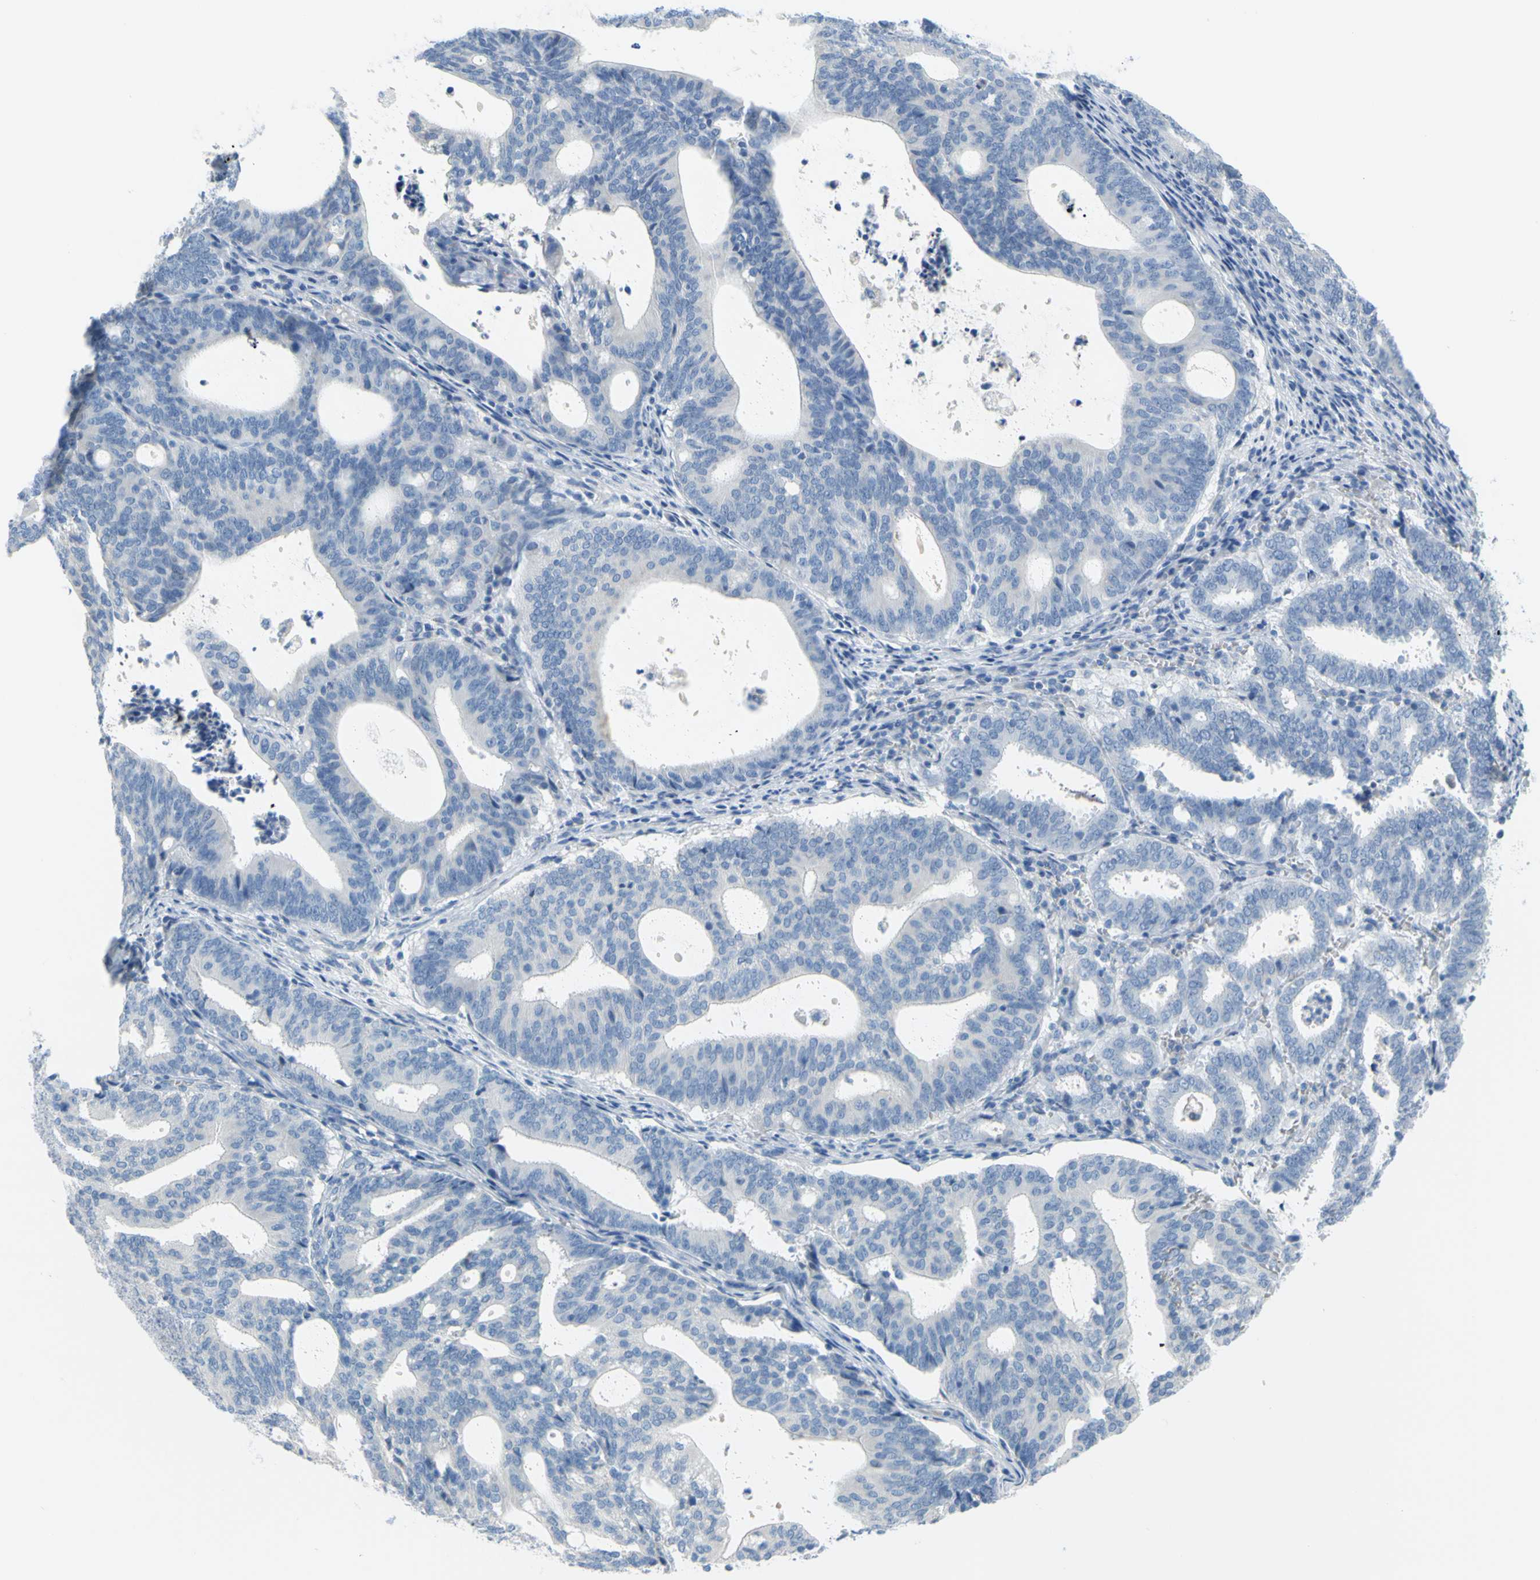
{"staining": {"intensity": "negative", "quantity": "none", "location": "none"}, "tissue": "endometrial cancer", "cell_type": "Tumor cells", "image_type": "cancer", "snomed": [{"axis": "morphology", "description": "Adenocarcinoma, NOS"}, {"axis": "topography", "description": "Uterus"}], "caption": "This is an immunohistochemistry image of adenocarcinoma (endometrial). There is no expression in tumor cells.", "gene": "DCT", "patient": {"sex": "female", "age": 83}}